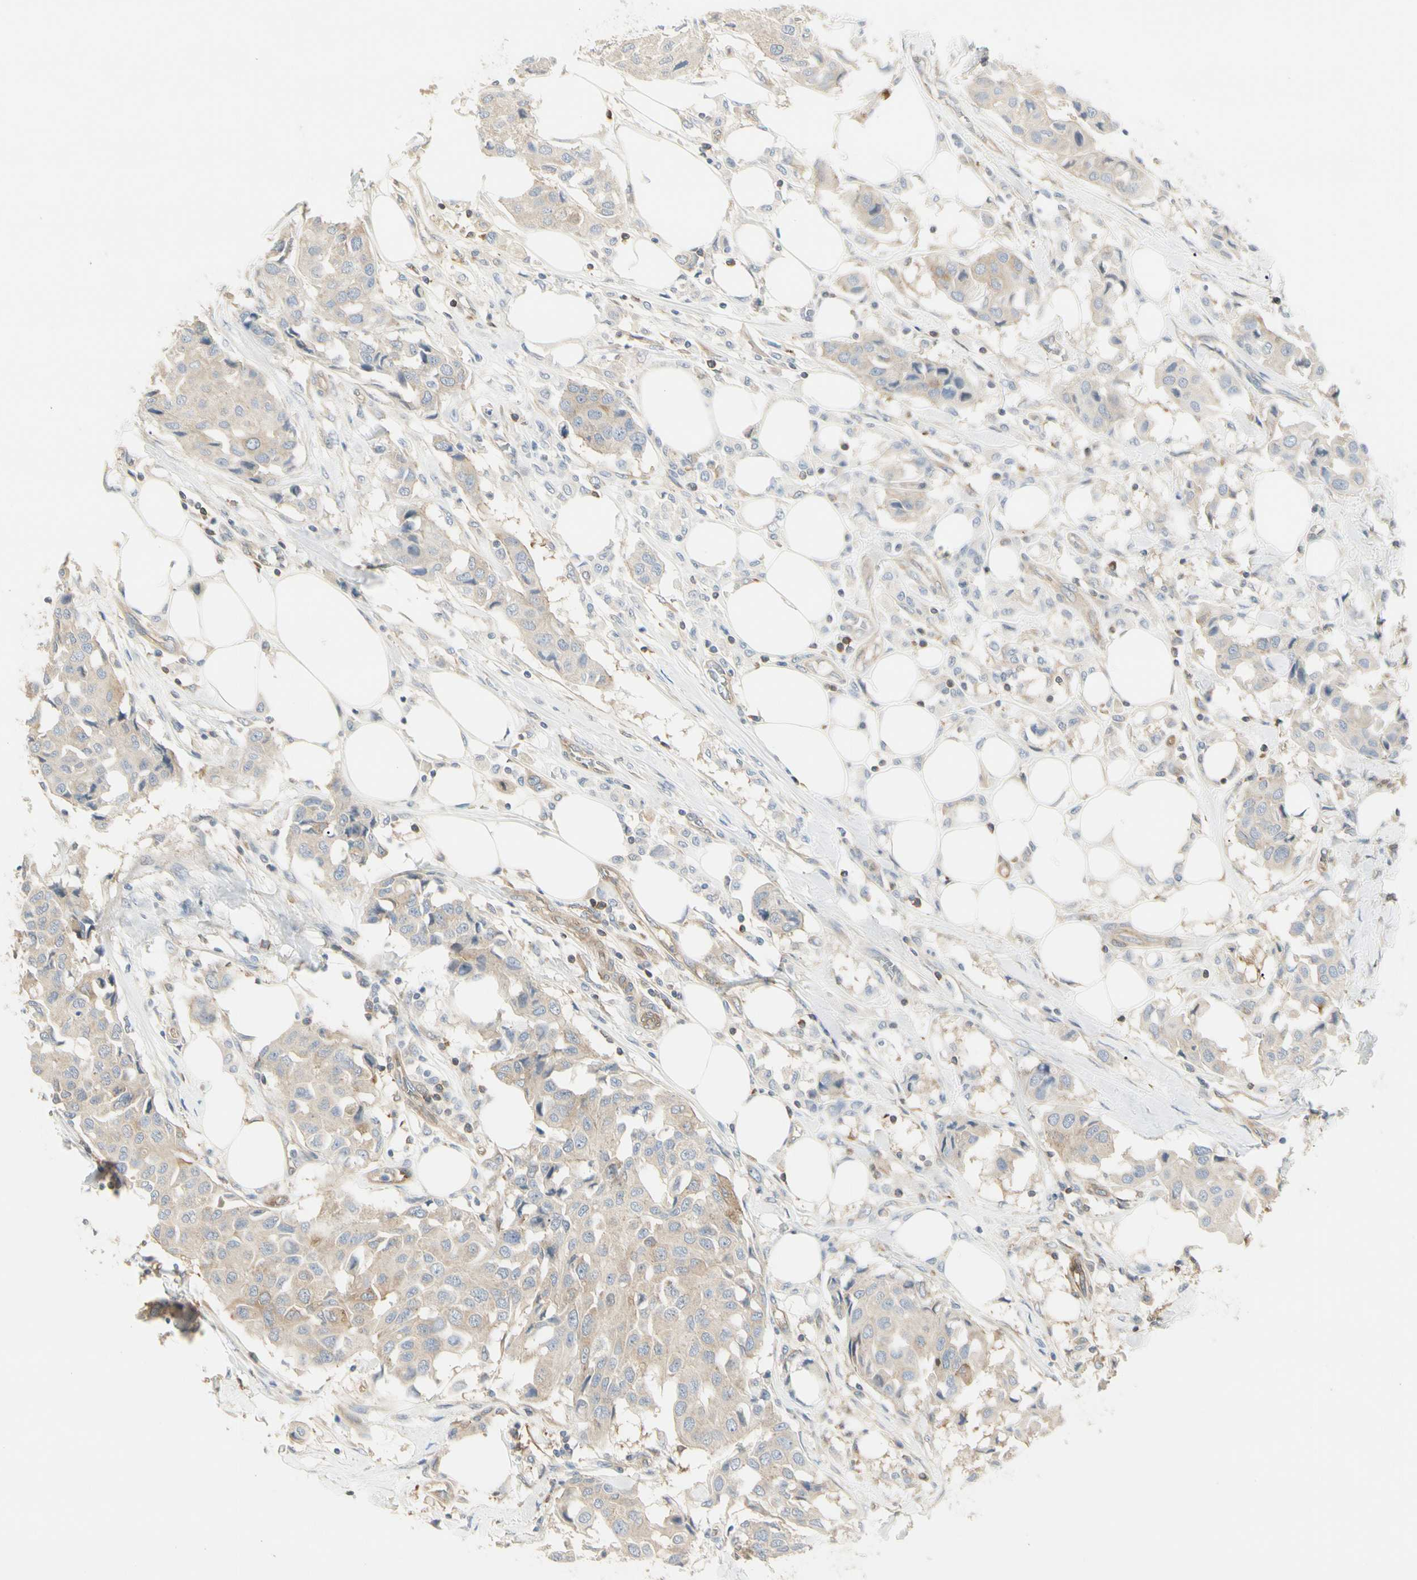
{"staining": {"intensity": "weak", "quantity": ">75%", "location": "cytoplasmic/membranous"}, "tissue": "breast cancer", "cell_type": "Tumor cells", "image_type": "cancer", "snomed": [{"axis": "morphology", "description": "Duct carcinoma"}, {"axis": "topography", "description": "Breast"}], "caption": "Brown immunohistochemical staining in human breast cancer exhibits weak cytoplasmic/membranous staining in approximately >75% of tumor cells. (brown staining indicates protein expression, while blue staining denotes nuclei).", "gene": "NFKB2", "patient": {"sex": "female", "age": 80}}